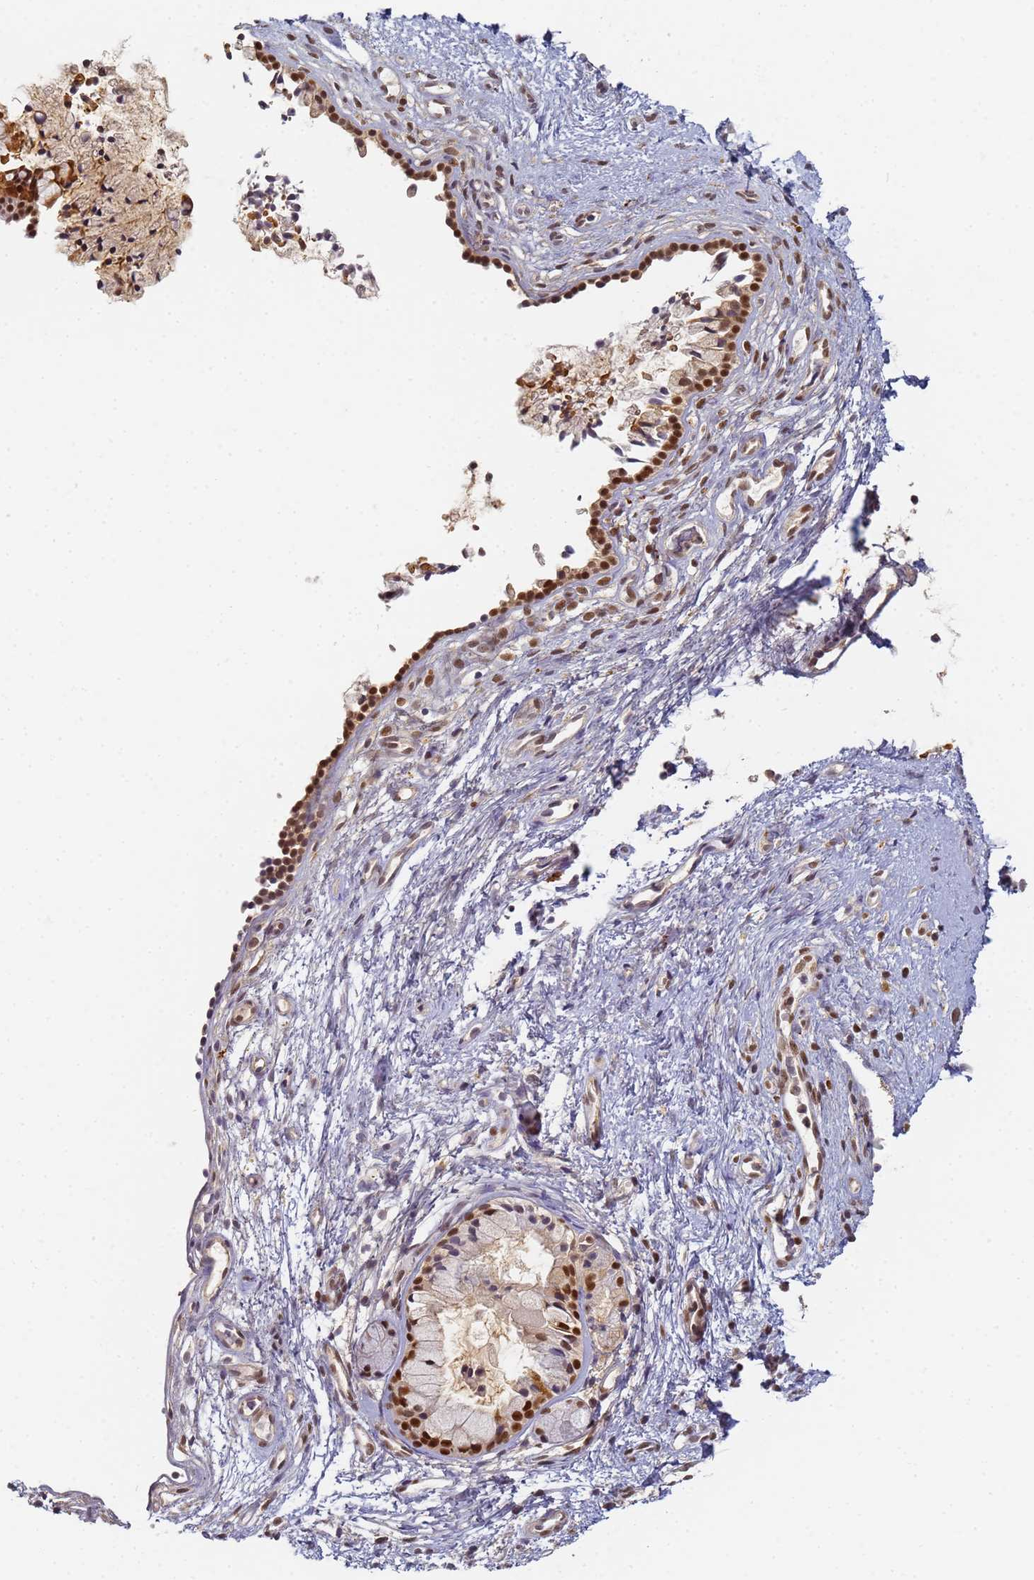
{"staining": {"intensity": "strong", "quantity": ">75%", "location": "cytoplasmic/membranous,nuclear"}, "tissue": "nasopharynx", "cell_type": "Respiratory epithelial cells", "image_type": "normal", "snomed": [{"axis": "morphology", "description": "Normal tissue, NOS"}, {"axis": "topography", "description": "Nasopharynx"}], "caption": "Immunohistochemistry of benign human nasopharynx demonstrates high levels of strong cytoplasmic/membranous,nuclear expression in about >75% of respiratory epithelial cells. (Brightfield microscopy of DAB IHC at high magnification).", "gene": "HMCES", "patient": {"sex": "male", "age": 82}}